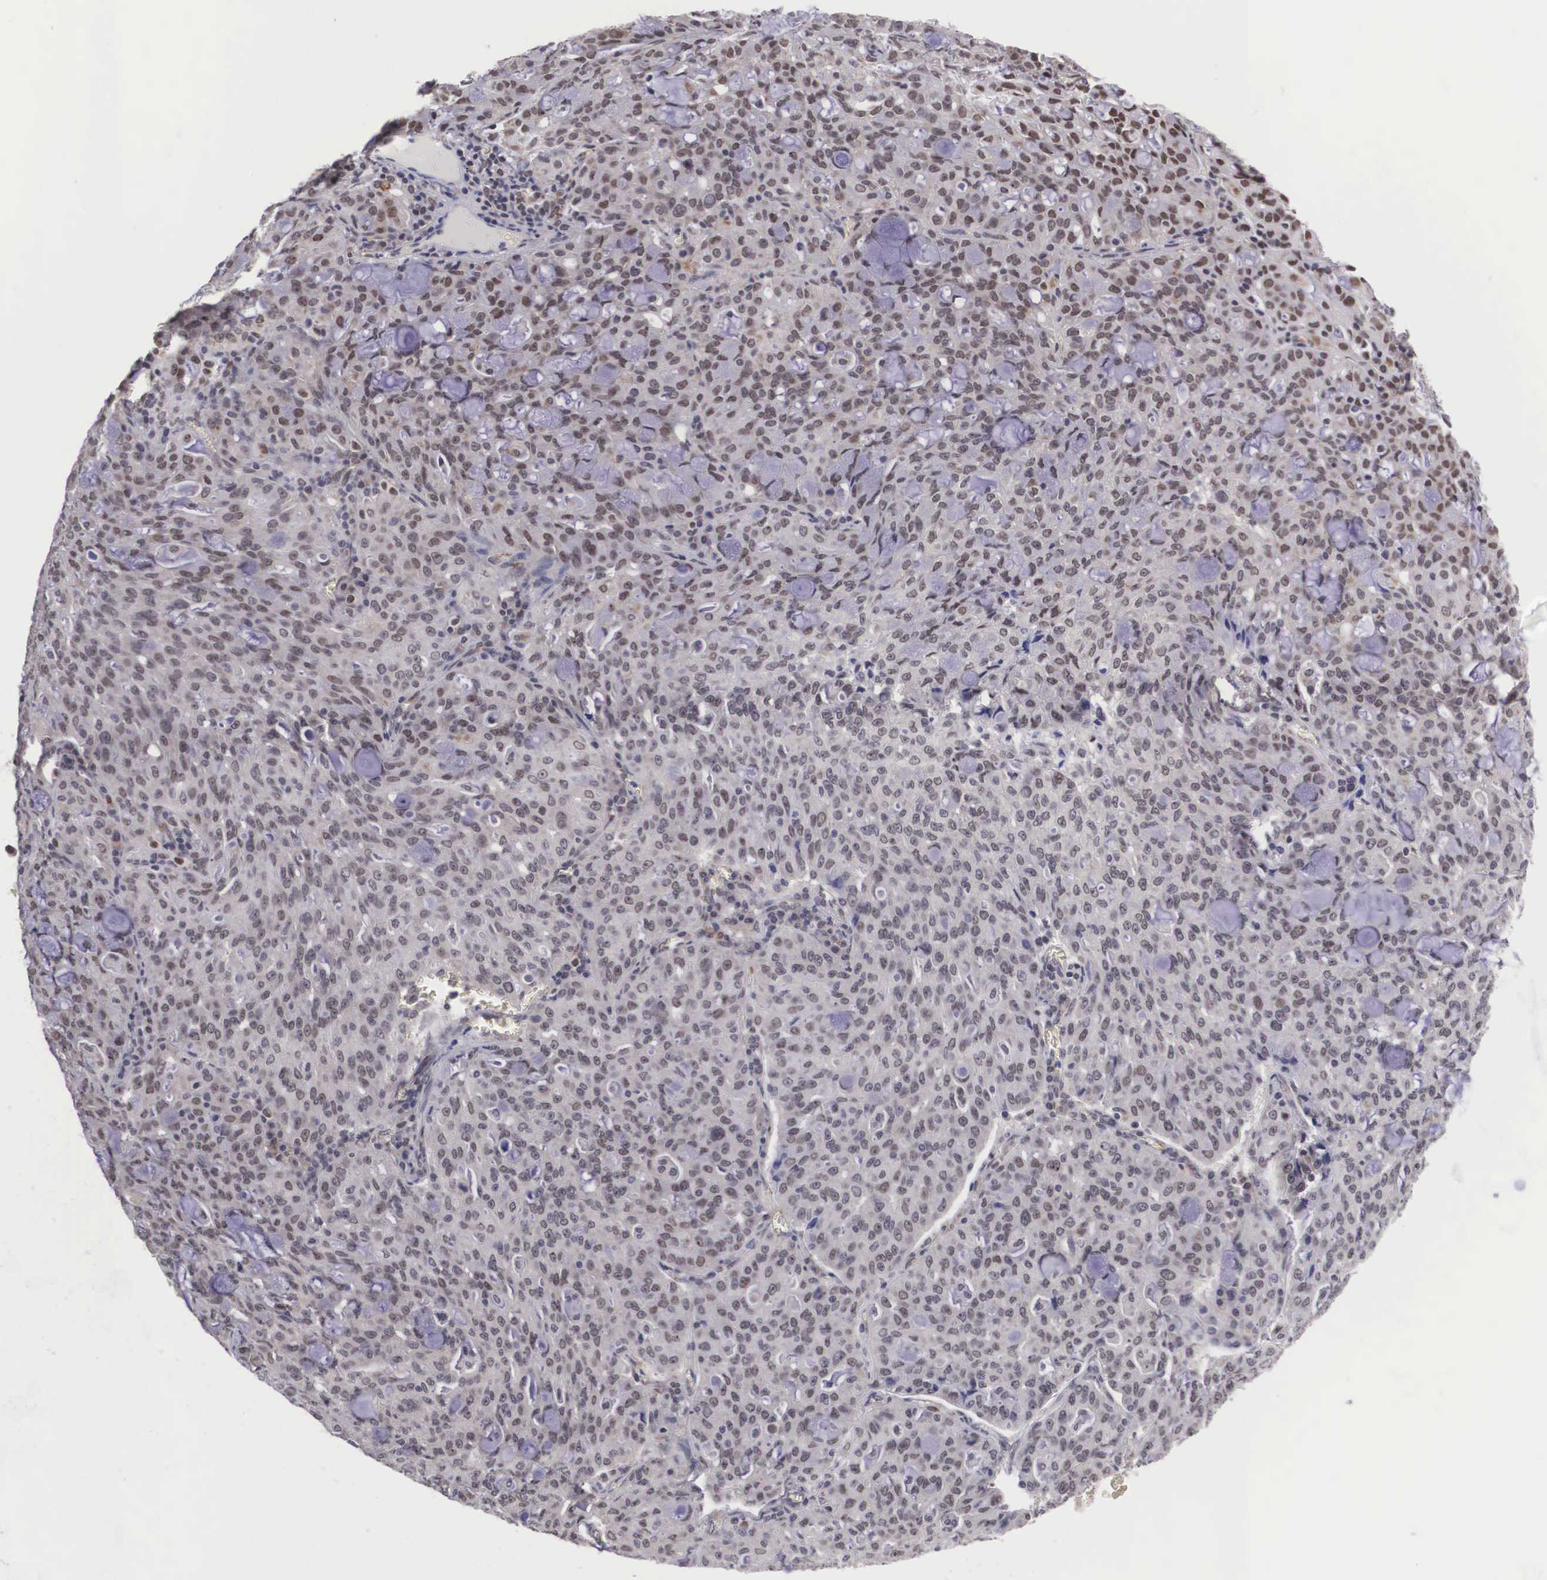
{"staining": {"intensity": "weak", "quantity": "<25%", "location": "nuclear"}, "tissue": "lung cancer", "cell_type": "Tumor cells", "image_type": "cancer", "snomed": [{"axis": "morphology", "description": "Adenocarcinoma, NOS"}, {"axis": "topography", "description": "Lung"}], "caption": "Immunohistochemical staining of lung adenocarcinoma reveals no significant expression in tumor cells.", "gene": "MORC2", "patient": {"sex": "female", "age": 44}}